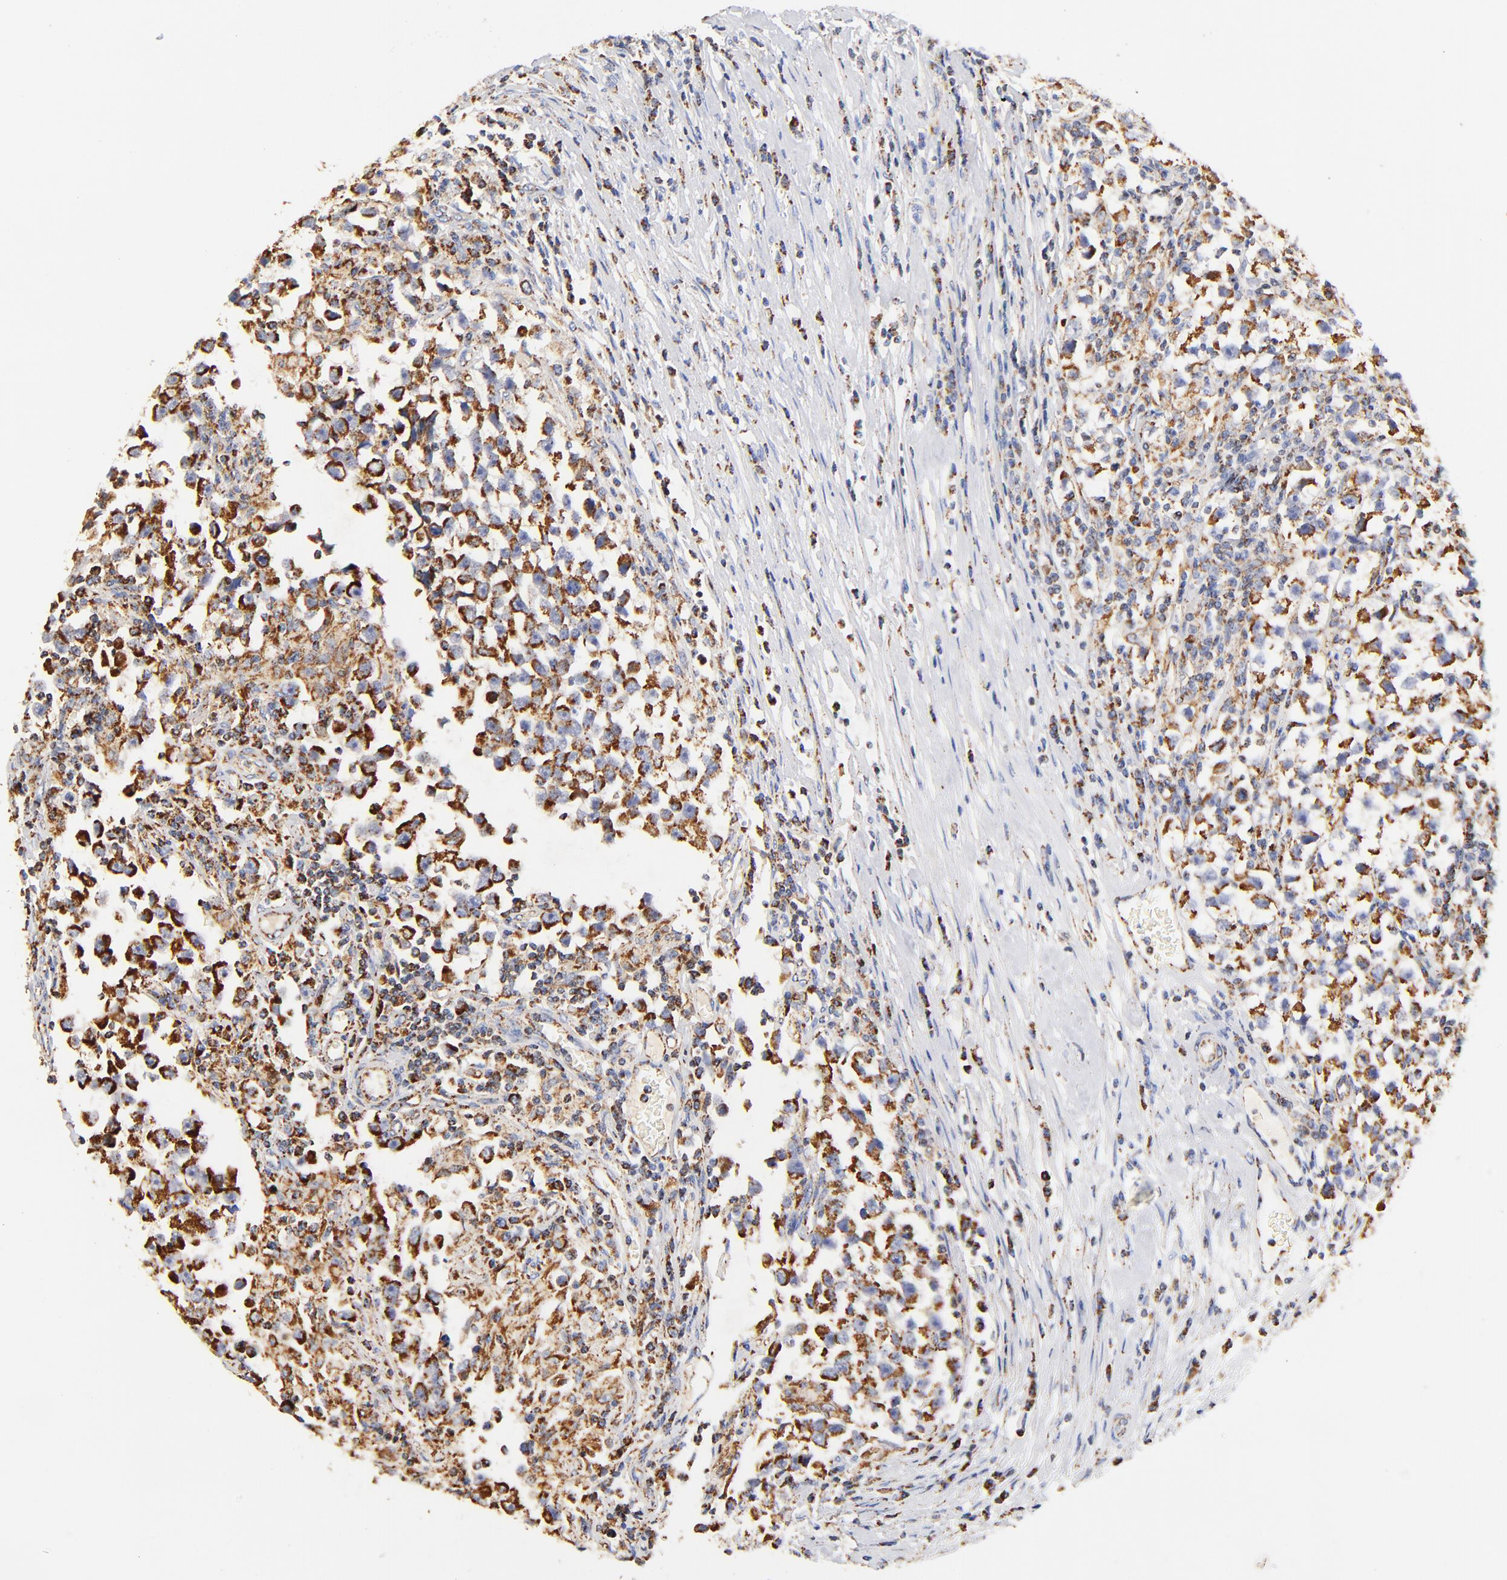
{"staining": {"intensity": "strong", "quantity": ">75%", "location": "cytoplasmic/membranous"}, "tissue": "testis cancer", "cell_type": "Tumor cells", "image_type": "cancer", "snomed": [{"axis": "morphology", "description": "Seminoma, NOS"}, {"axis": "topography", "description": "Testis"}], "caption": "This photomicrograph demonstrates immunohistochemistry staining of human testis cancer (seminoma), with high strong cytoplasmic/membranous positivity in approximately >75% of tumor cells.", "gene": "ATP5F1D", "patient": {"sex": "male", "age": 33}}